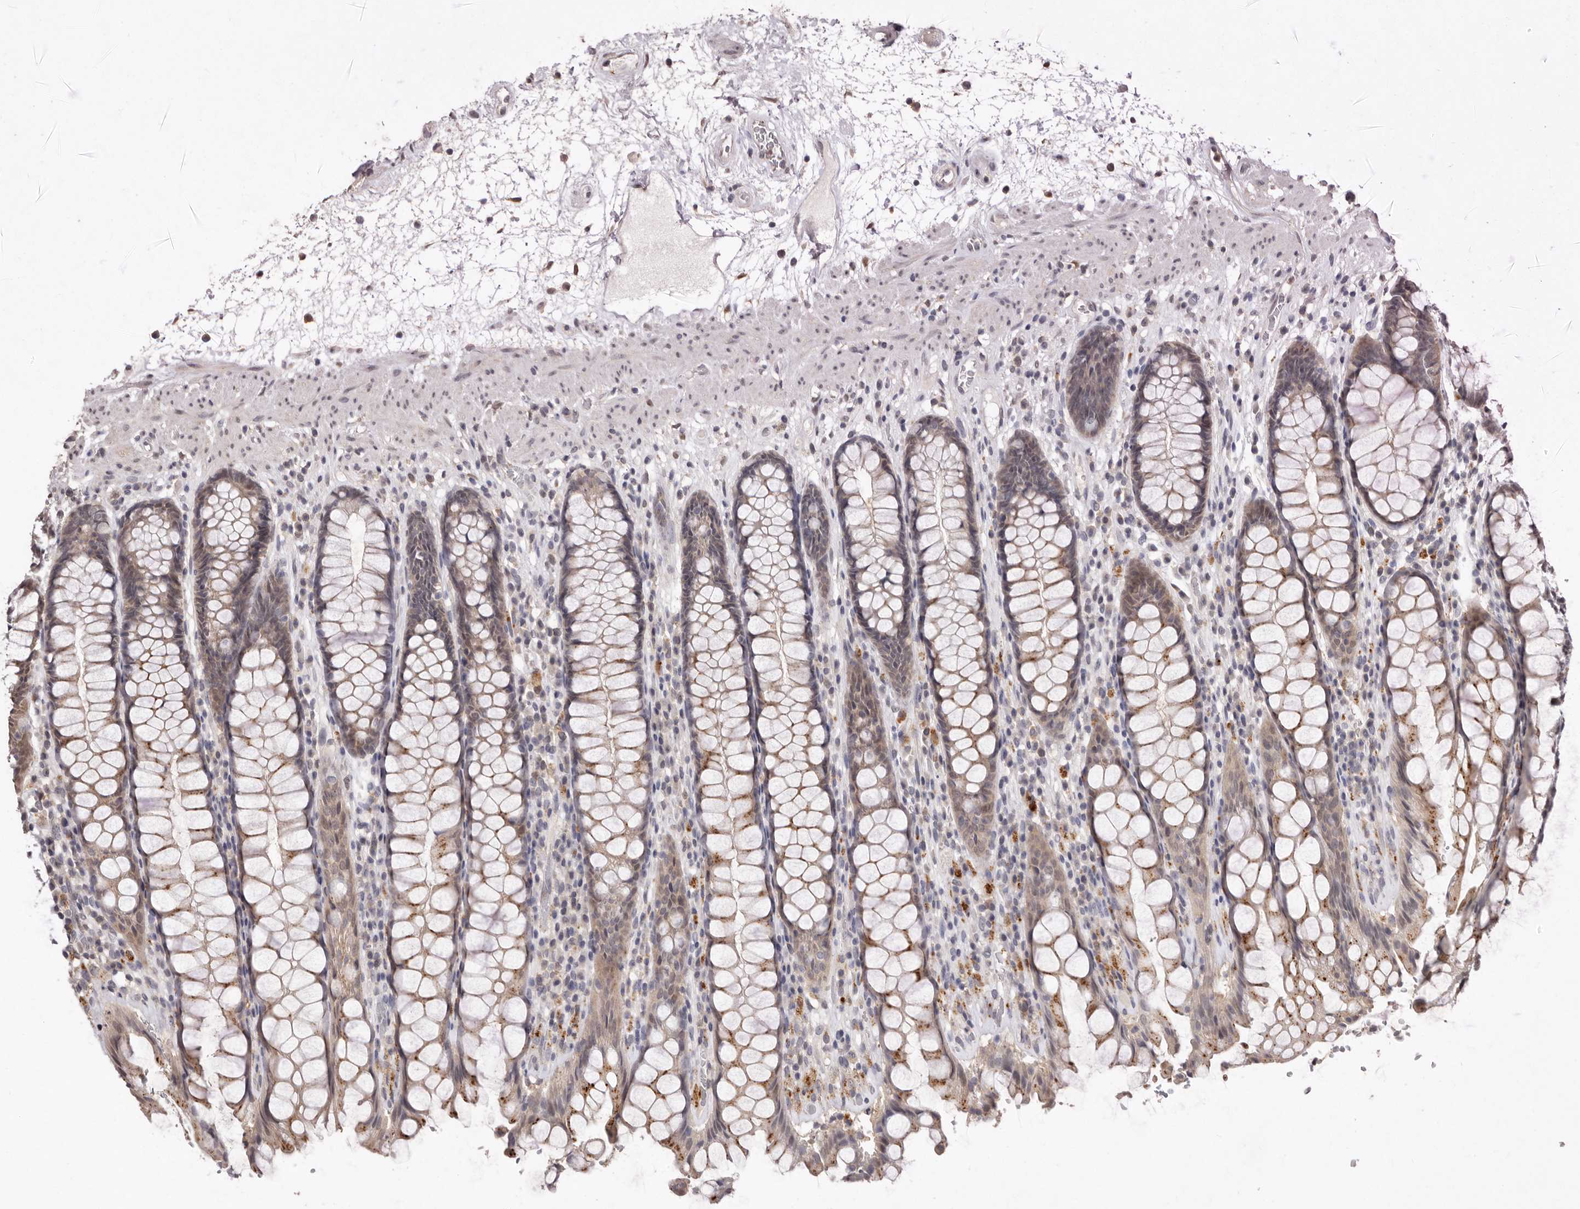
{"staining": {"intensity": "moderate", "quantity": "<25%", "location": "cytoplasmic/membranous"}, "tissue": "rectum", "cell_type": "Glandular cells", "image_type": "normal", "snomed": [{"axis": "morphology", "description": "Normal tissue, NOS"}, {"axis": "topography", "description": "Rectum"}], "caption": "Immunohistochemical staining of benign human rectum exhibits <25% levels of moderate cytoplasmic/membranous protein staining in approximately <25% of glandular cells.", "gene": "SULT1E1", "patient": {"sex": "male", "age": 64}}